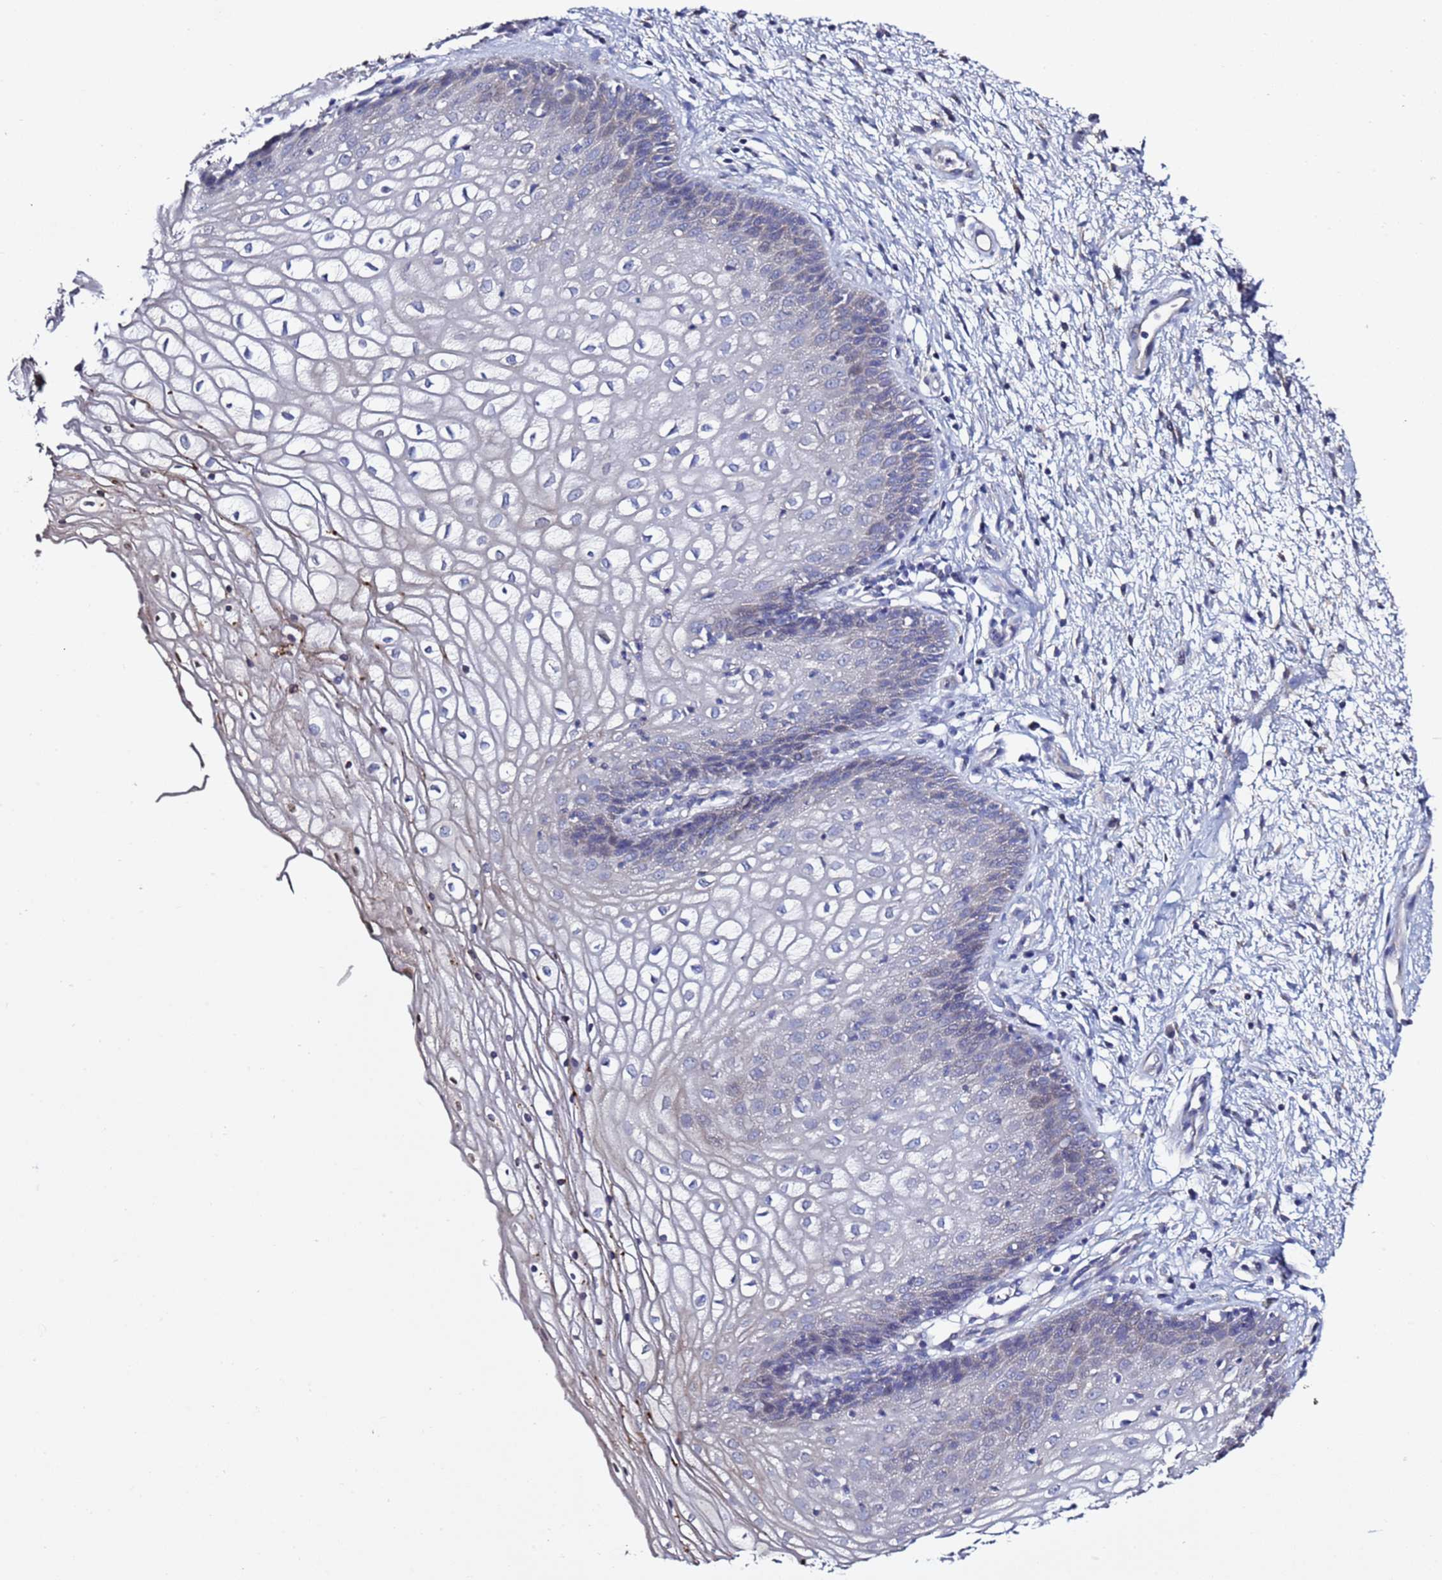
{"staining": {"intensity": "negative", "quantity": "none", "location": "none"}, "tissue": "vagina", "cell_type": "Squamous epithelial cells", "image_type": "normal", "snomed": [{"axis": "morphology", "description": "Normal tissue, NOS"}, {"axis": "topography", "description": "Vagina"}], "caption": "Immunohistochemical staining of normal human vagina reveals no significant expression in squamous epithelial cells. (DAB immunohistochemistry visualized using brightfield microscopy, high magnification).", "gene": "RABL2A", "patient": {"sex": "female", "age": 34}}